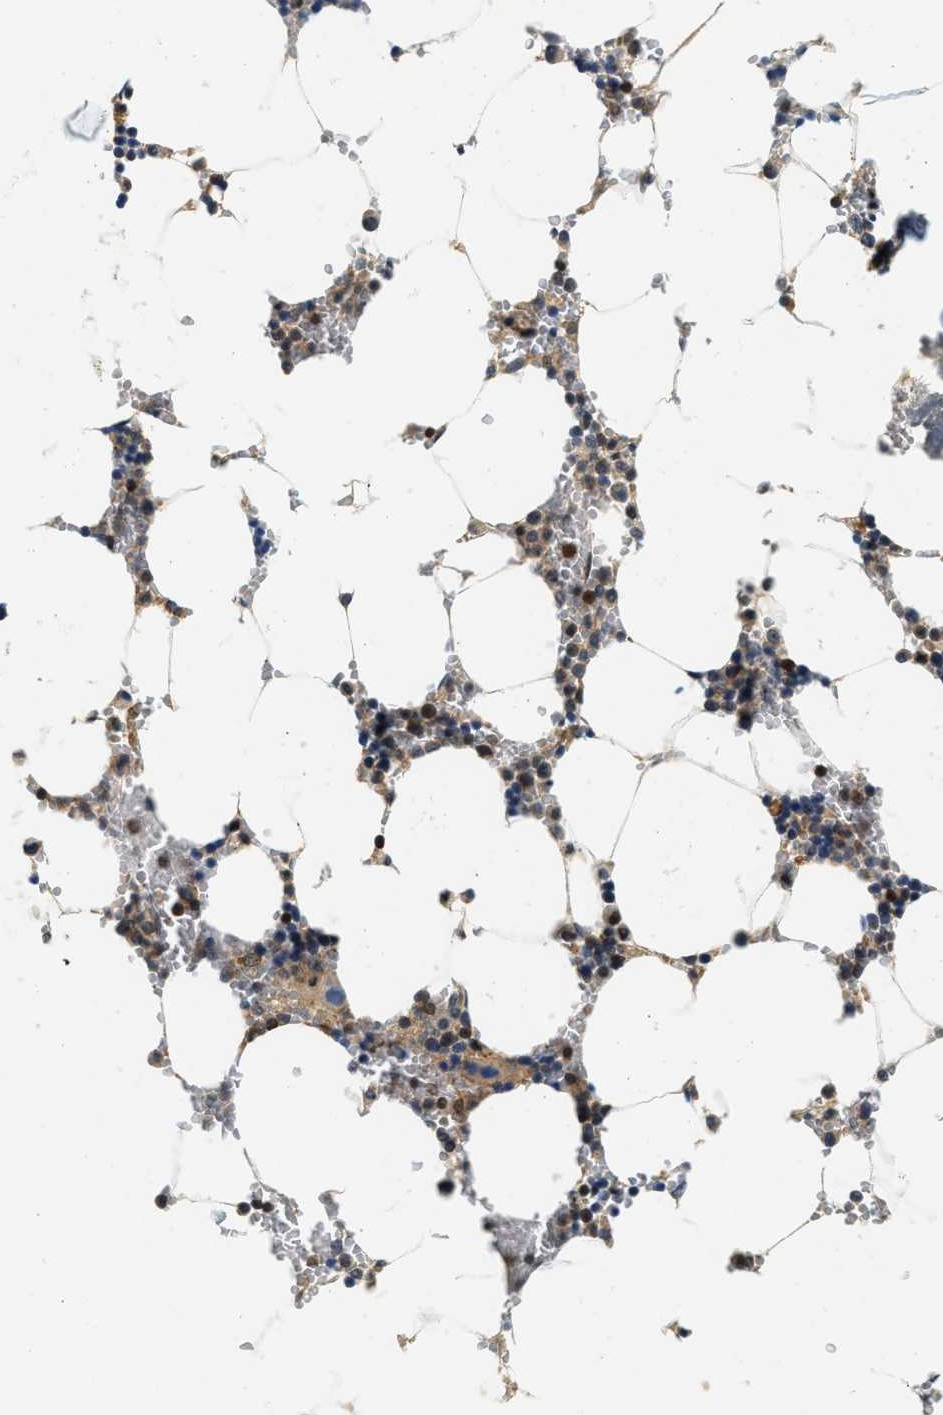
{"staining": {"intensity": "moderate", "quantity": "<25%", "location": "cytoplasmic/membranous,nuclear"}, "tissue": "bone marrow", "cell_type": "Hematopoietic cells", "image_type": "normal", "snomed": [{"axis": "morphology", "description": "Normal tissue, NOS"}, {"axis": "topography", "description": "Bone marrow"}], "caption": "Human bone marrow stained for a protein (brown) reveals moderate cytoplasmic/membranous,nuclear positive positivity in approximately <25% of hematopoietic cells.", "gene": "SAMD9", "patient": {"sex": "male", "age": 70}}